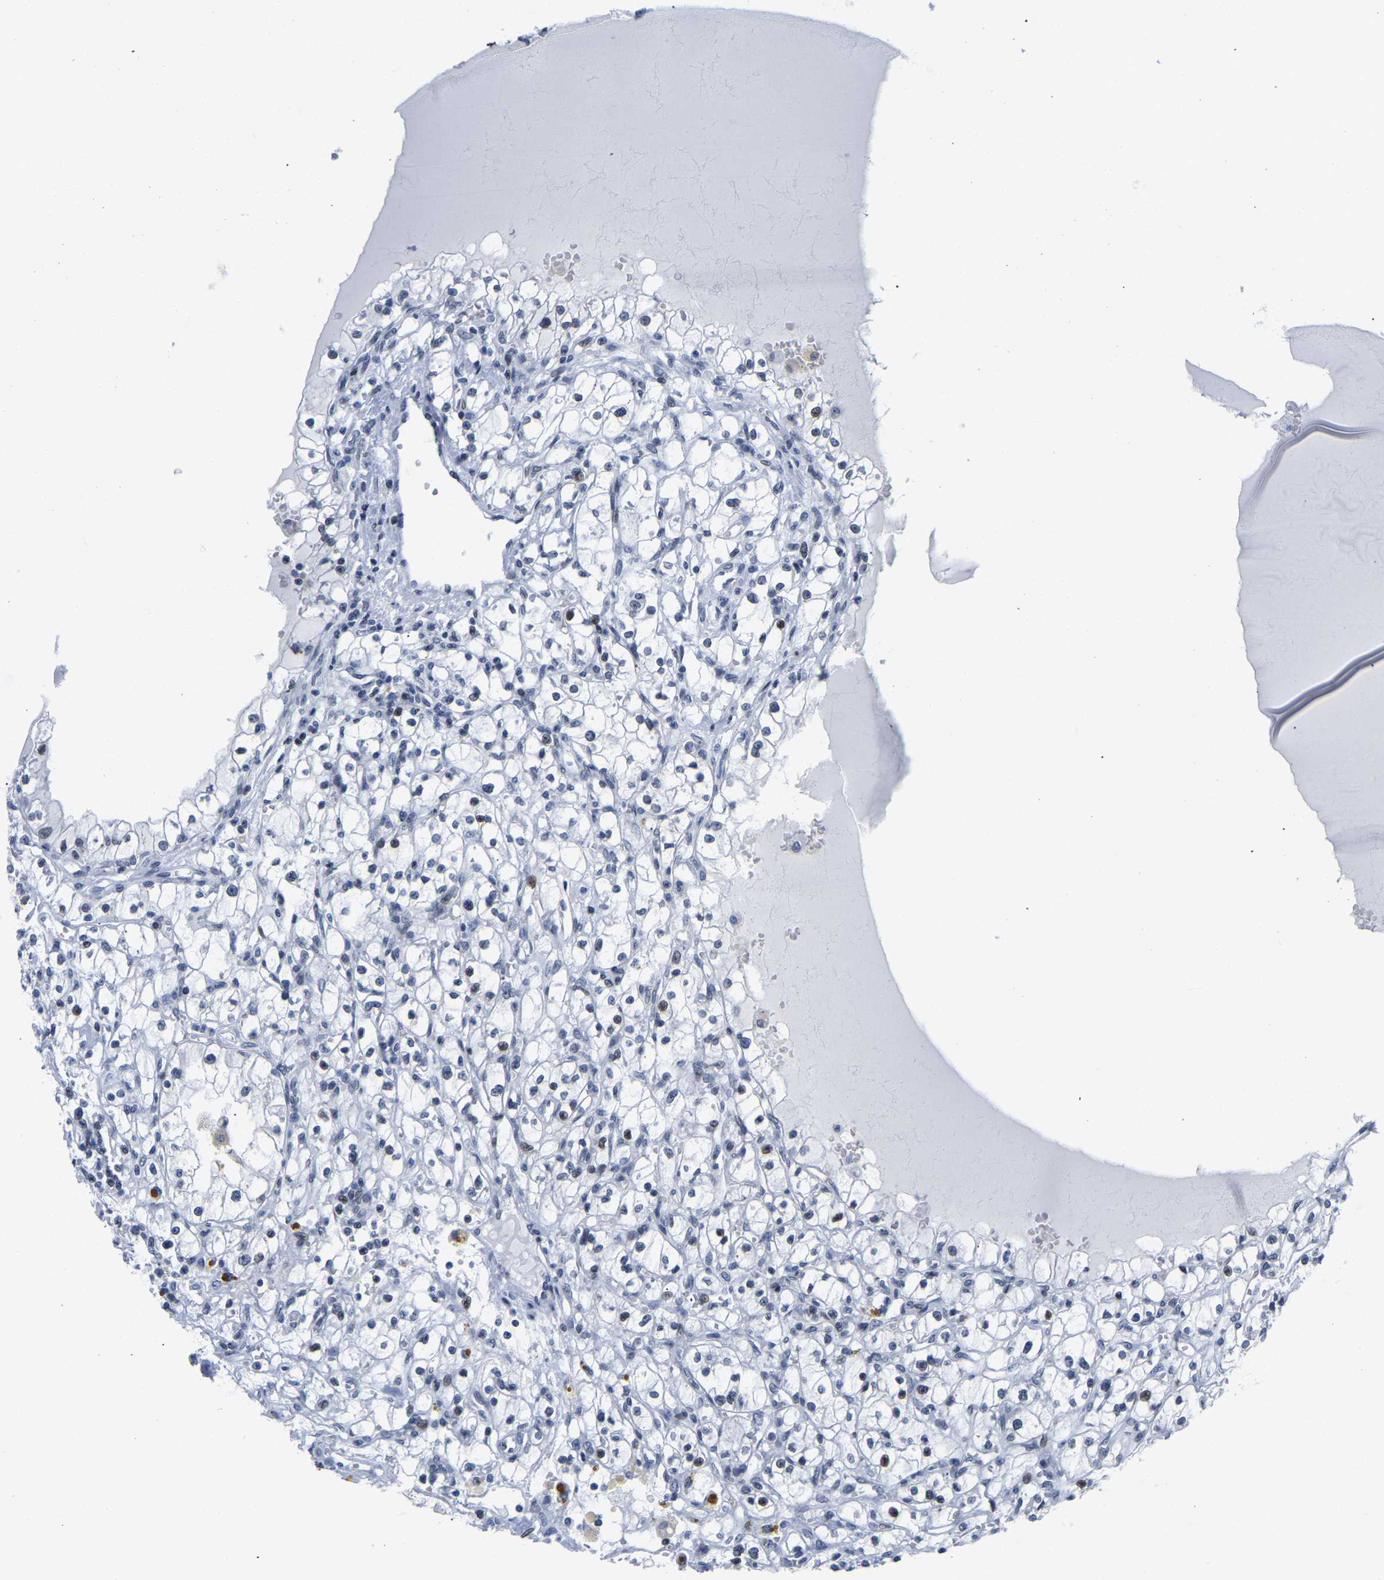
{"staining": {"intensity": "negative", "quantity": "none", "location": "none"}, "tissue": "renal cancer", "cell_type": "Tumor cells", "image_type": "cancer", "snomed": [{"axis": "morphology", "description": "Adenocarcinoma, NOS"}, {"axis": "topography", "description": "Kidney"}], "caption": "Tumor cells are negative for protein expression in human renal cancer. (Stains: DAB (3,3'-diaminobenzidine) IHC with hematoxylin counter stain, Microscopy: brightfield microscopy at high magnification).", "gene": "UPK3A", "patient": {"sex": "male", "age": 56}}